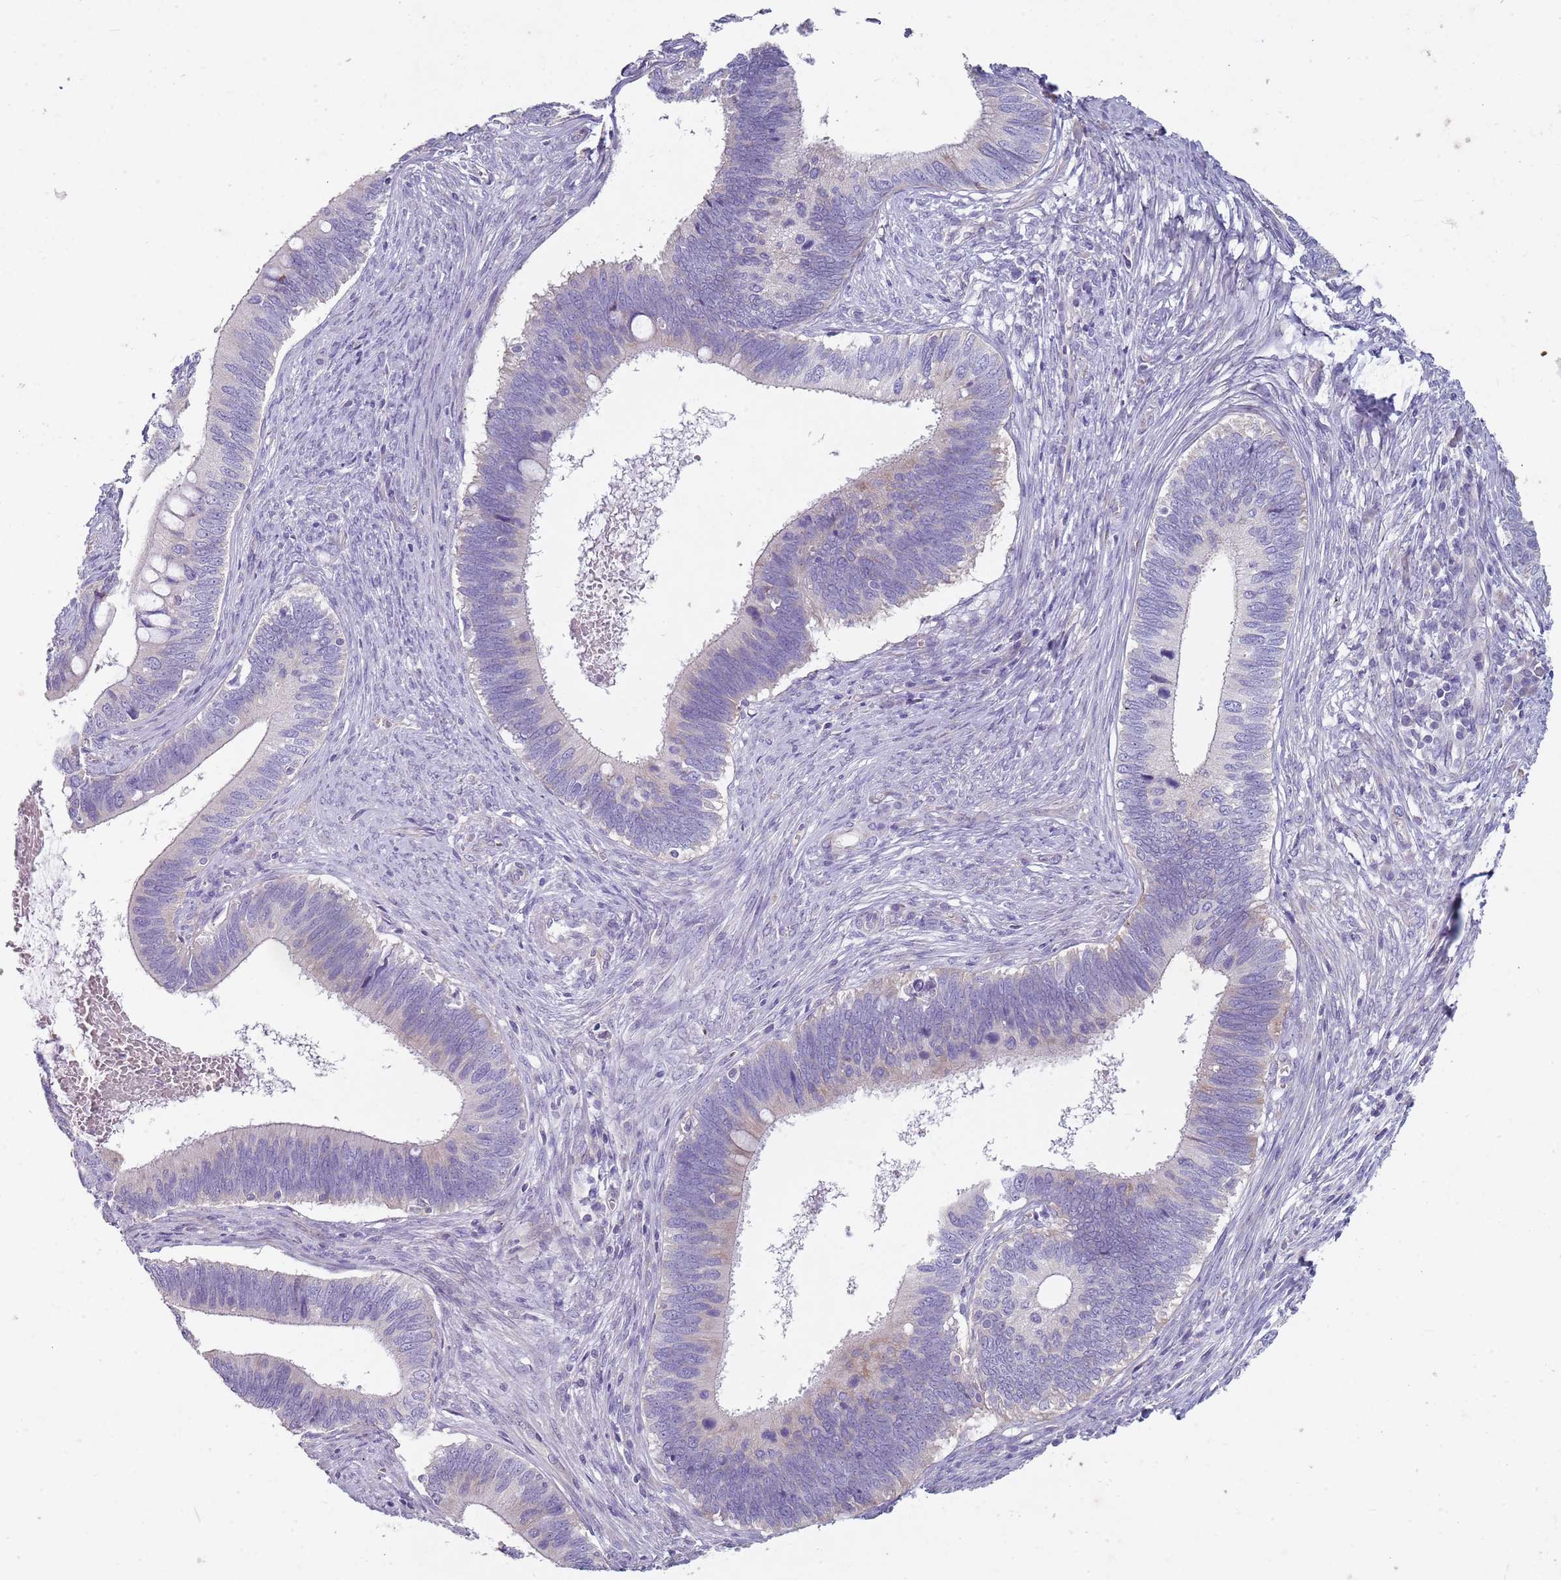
{"staining": {"intensity": "negative", "quantity": "none", "location": "none"}, "tissue": "cervical cancer", "cell_type": "Tumor cells", "image_type": "cancer", "snomed": [{"axis": "morphology", "description": "Adenocarcinoma, NOS"}, {"axis": "topography", "description": "Cervix"}], "caption": "Cervical cancer (adenocarcinoma) was stained to show a protein in brown. There is no significant positivity in tumor cells. Nuclei are stained in blue.", "gene": "ZNF583", "patient": {"sex": "female", "age": 42}}